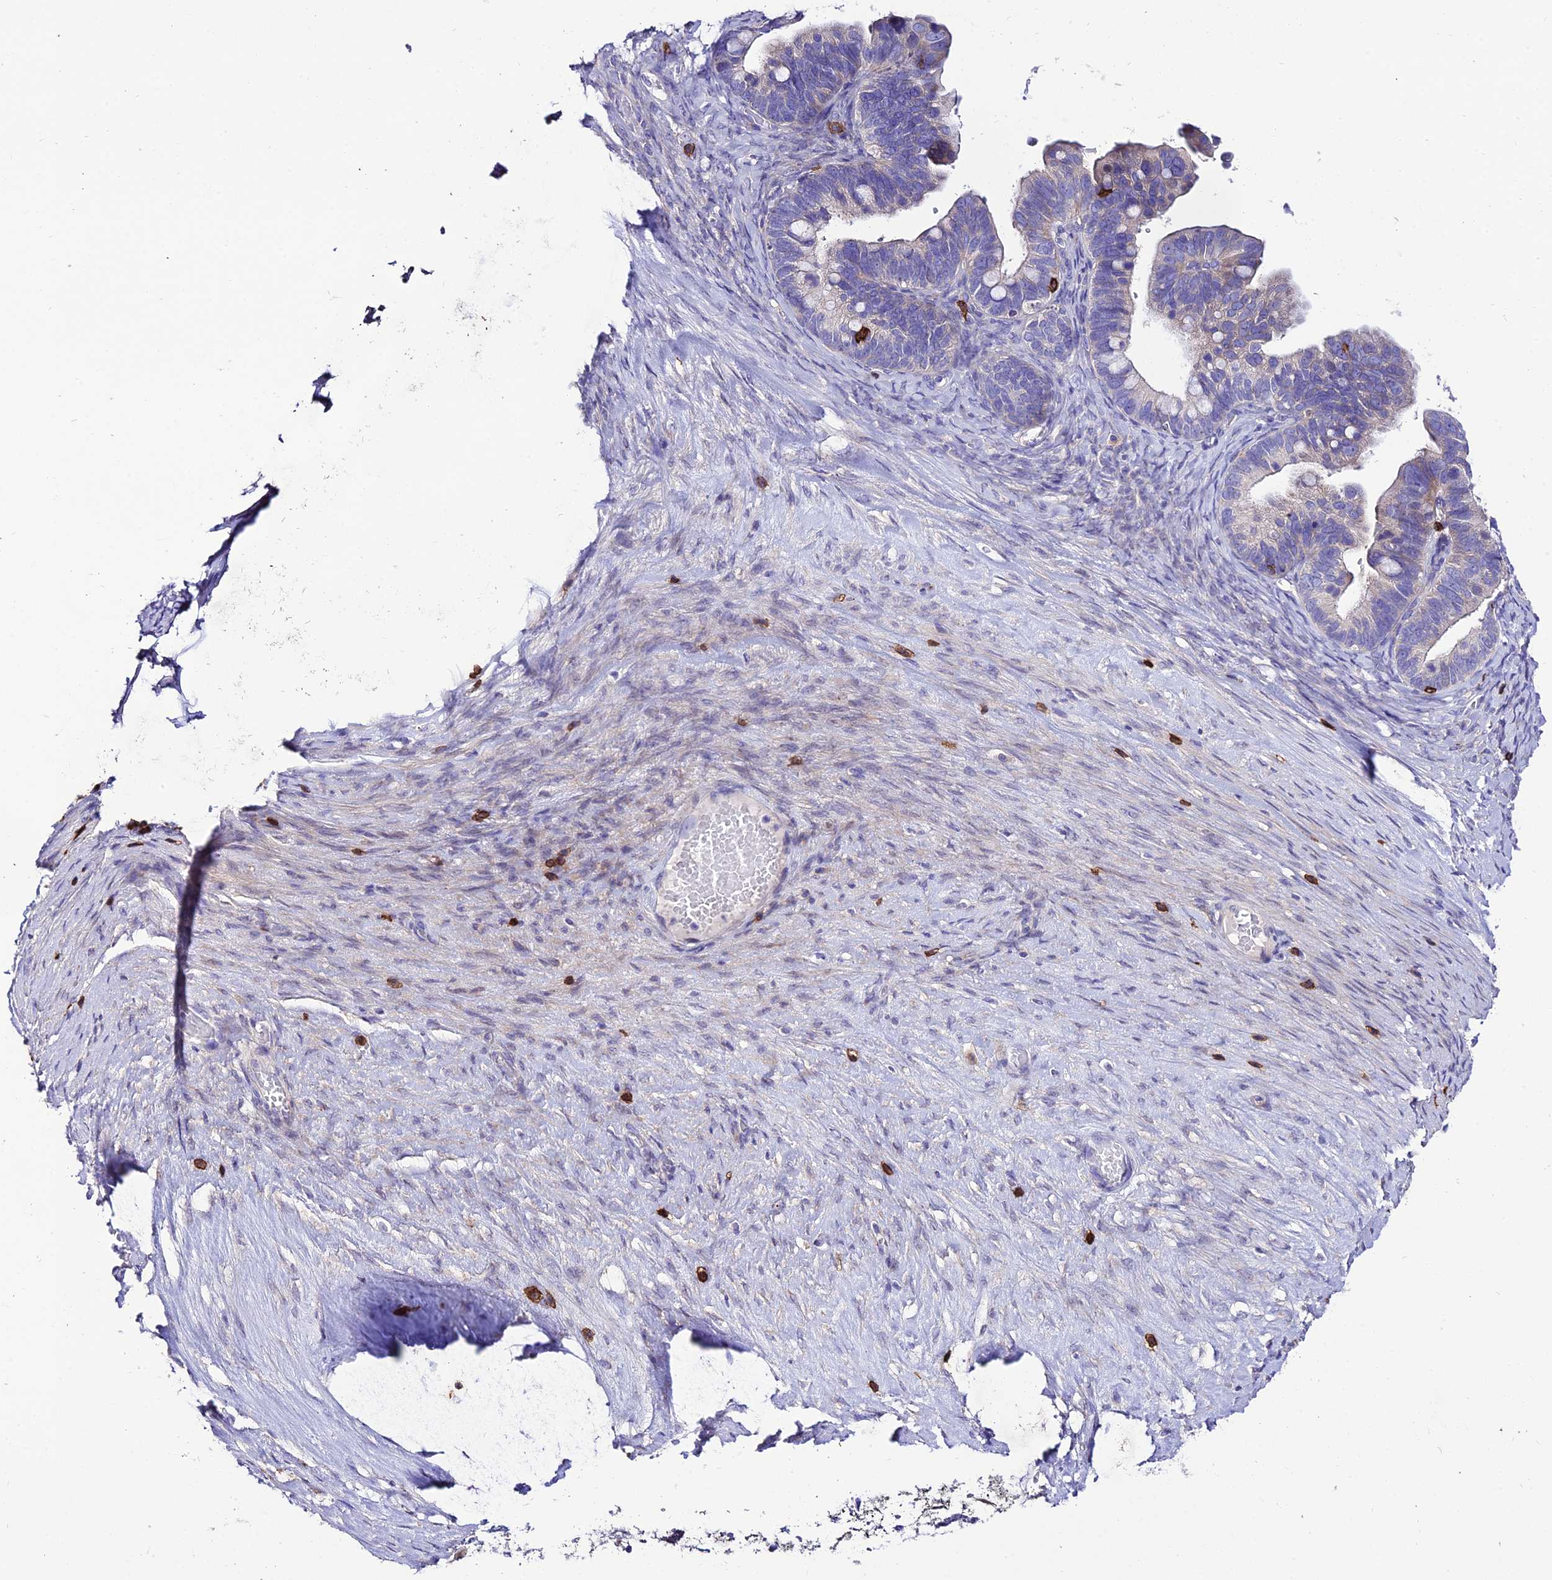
{"staining": {"intensity": "negative", "quantity": "none", "location": "none"}, "tissue": "ovarian cancer", "cell_type": "Tumor cells", "image_type": "cancer", "snomed": [{"axis": "morphology", "description": "Cystadenocarcinoma, serous, NOS"}, {"axis": "topography", "description": "Ovary"}], "caption": "This is a histopathology image of IHC staining of ovarian serous cystadenocarcinoma, which shows no expression in tumor cells.", "gene": "PTPRCAP", "patient": {"sex": "female", "age": 56}}